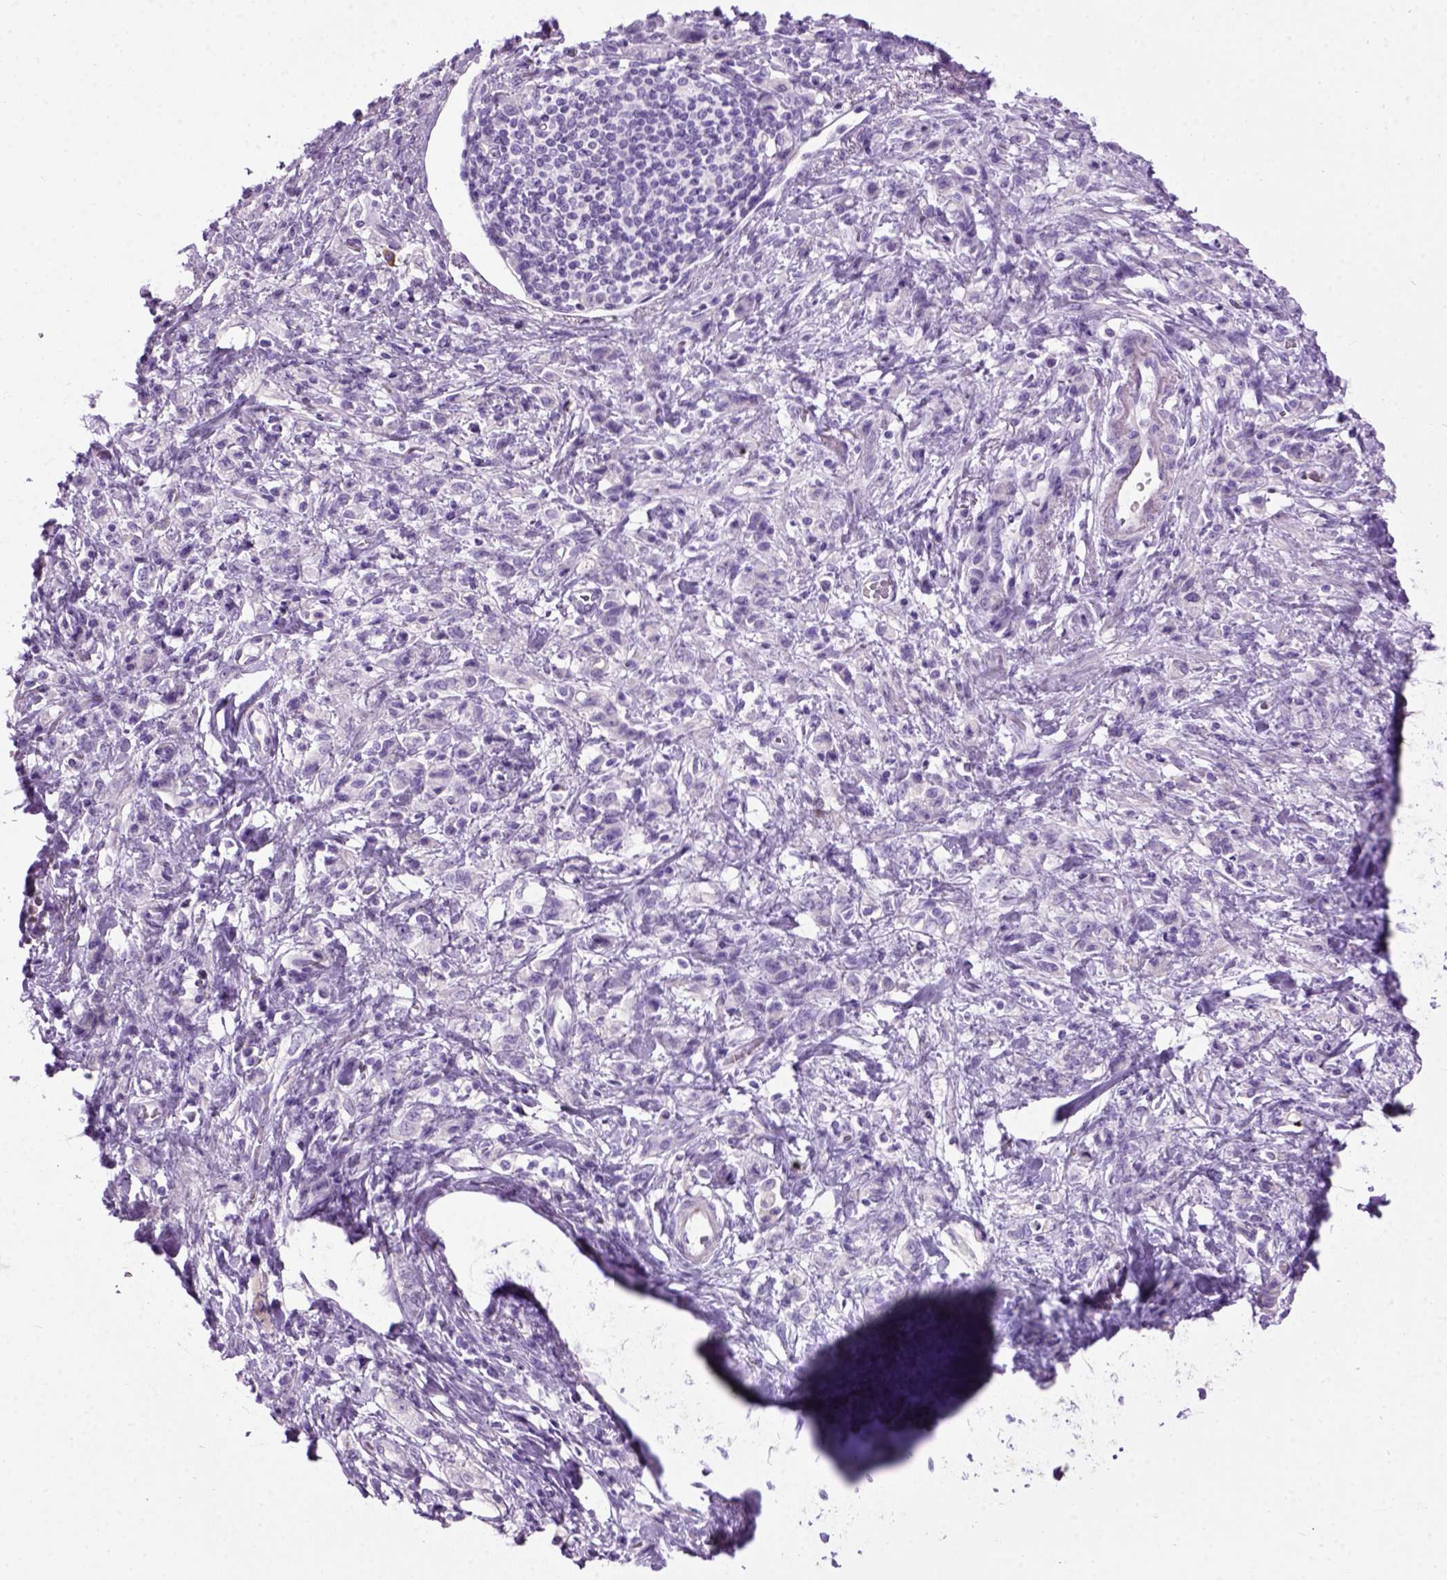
{"staining": {"intensity": "negative", "quantity": "none", "location": "none"}, "tissue": "stomach cancer", "cell_type": "Tumor cells", "image_type": "cancer", "snomed": [{"axis": "morphology", "description": "Adenocarcinoma, NOS"}, {"axis": "topography", "description": "Stomach"}], "caption": "Immunohistochemistry (IHC) micrograph of neoplastic tissue: stomach adenocarcinoma stained with DAB reveals no significant protein expression in tumor cells.", "gene": "GABRB2", "patient": {"sex": "male", "age": 77}}